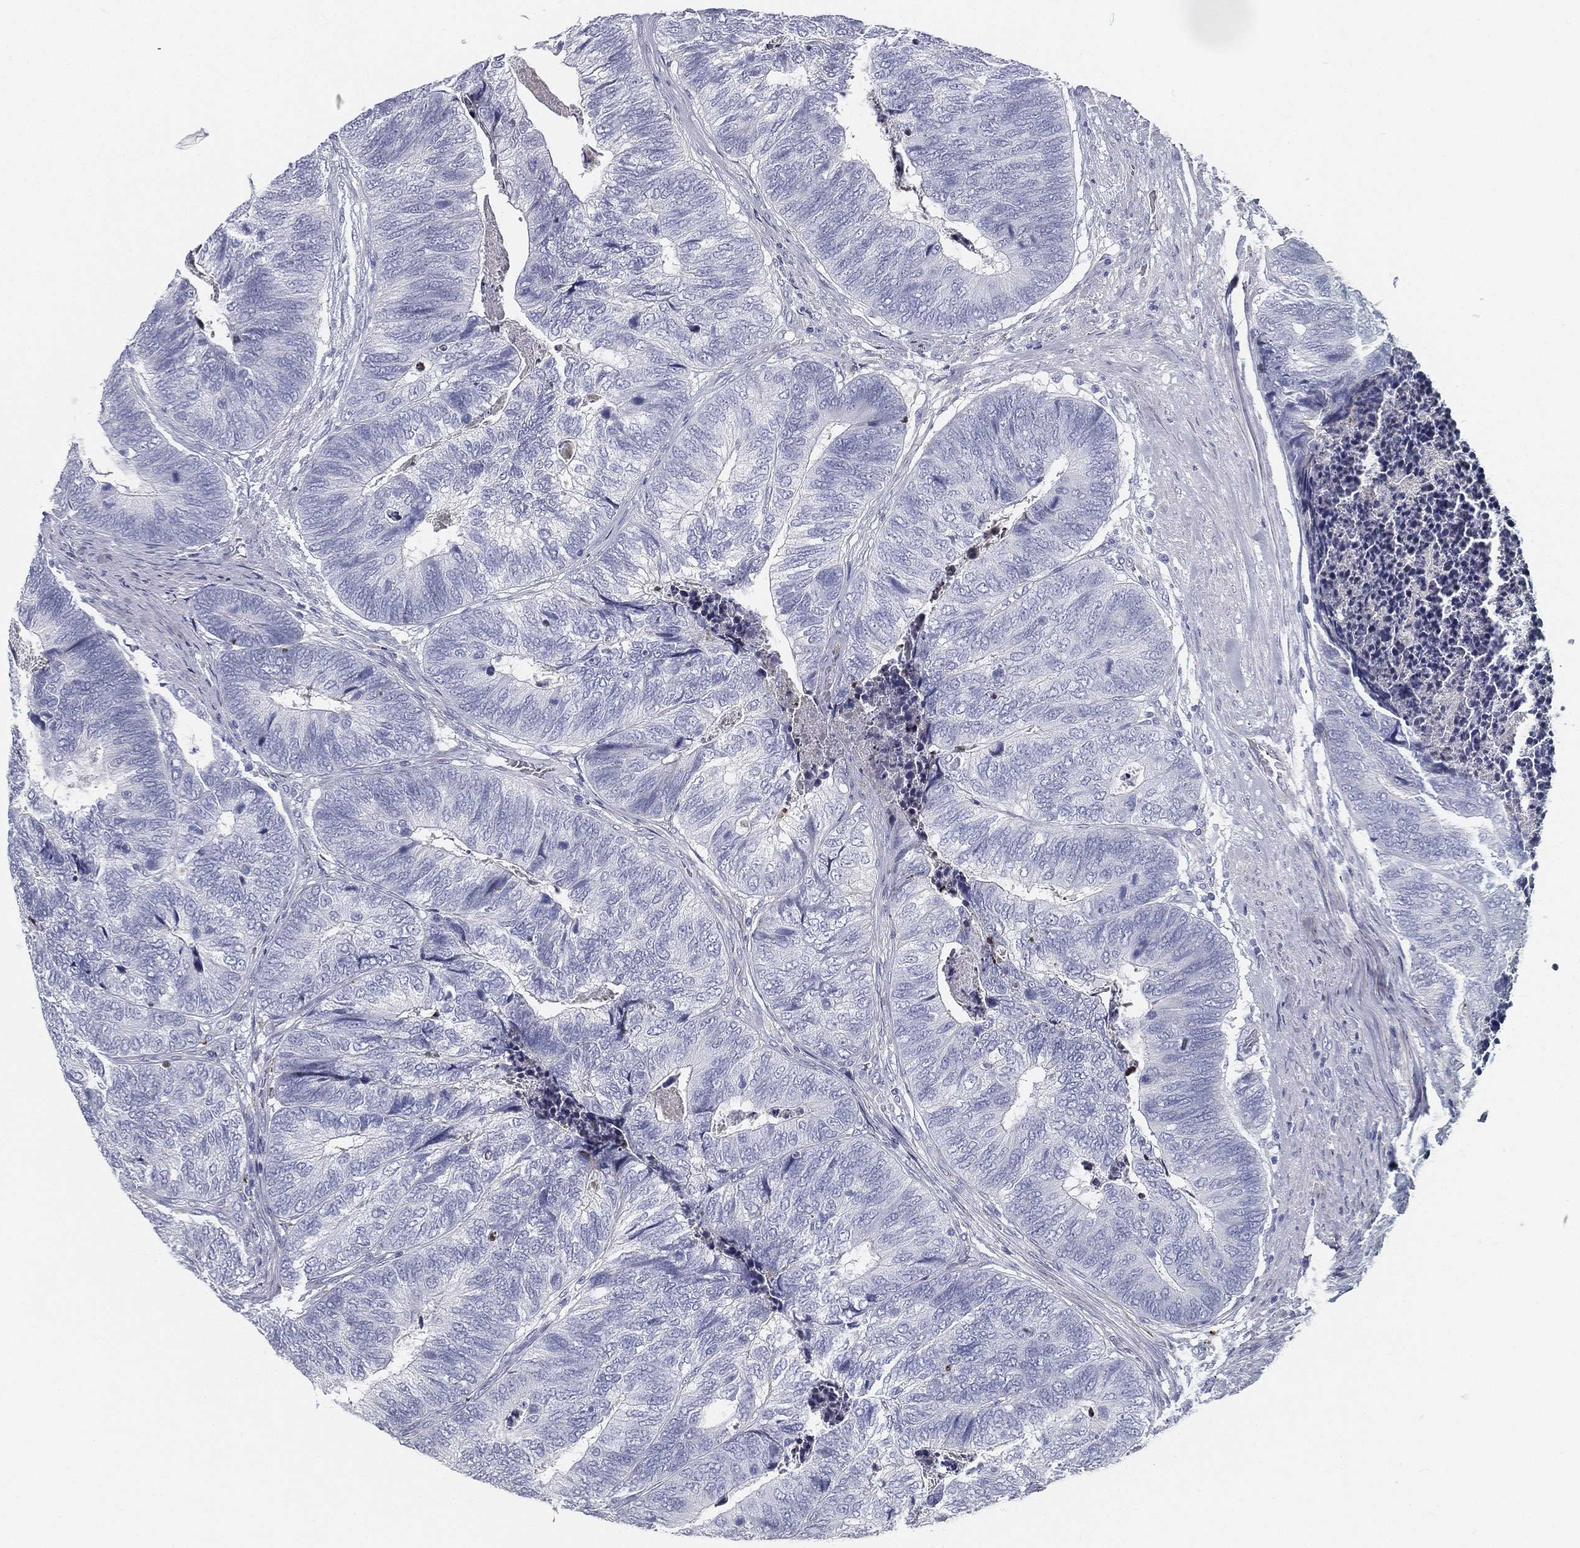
{"staining": {"intensity": "negative", "quantity": "none", "location": "none"}, "tissue": "colorectal cancer", "cell_type": "Tumor cells", "image_type": "cancer", "snomed": [{"axis": "morphology", "description": "Adenocarcinoma, NOS"}, {"axis": "topography", "description": "Colon"}], "caption": "Human colorectal cancer stained for a protein using IHC shows no positivity in tumor cells.", "gene": "SPPL2C", "patient": {"sex": "female", "age": 67}}